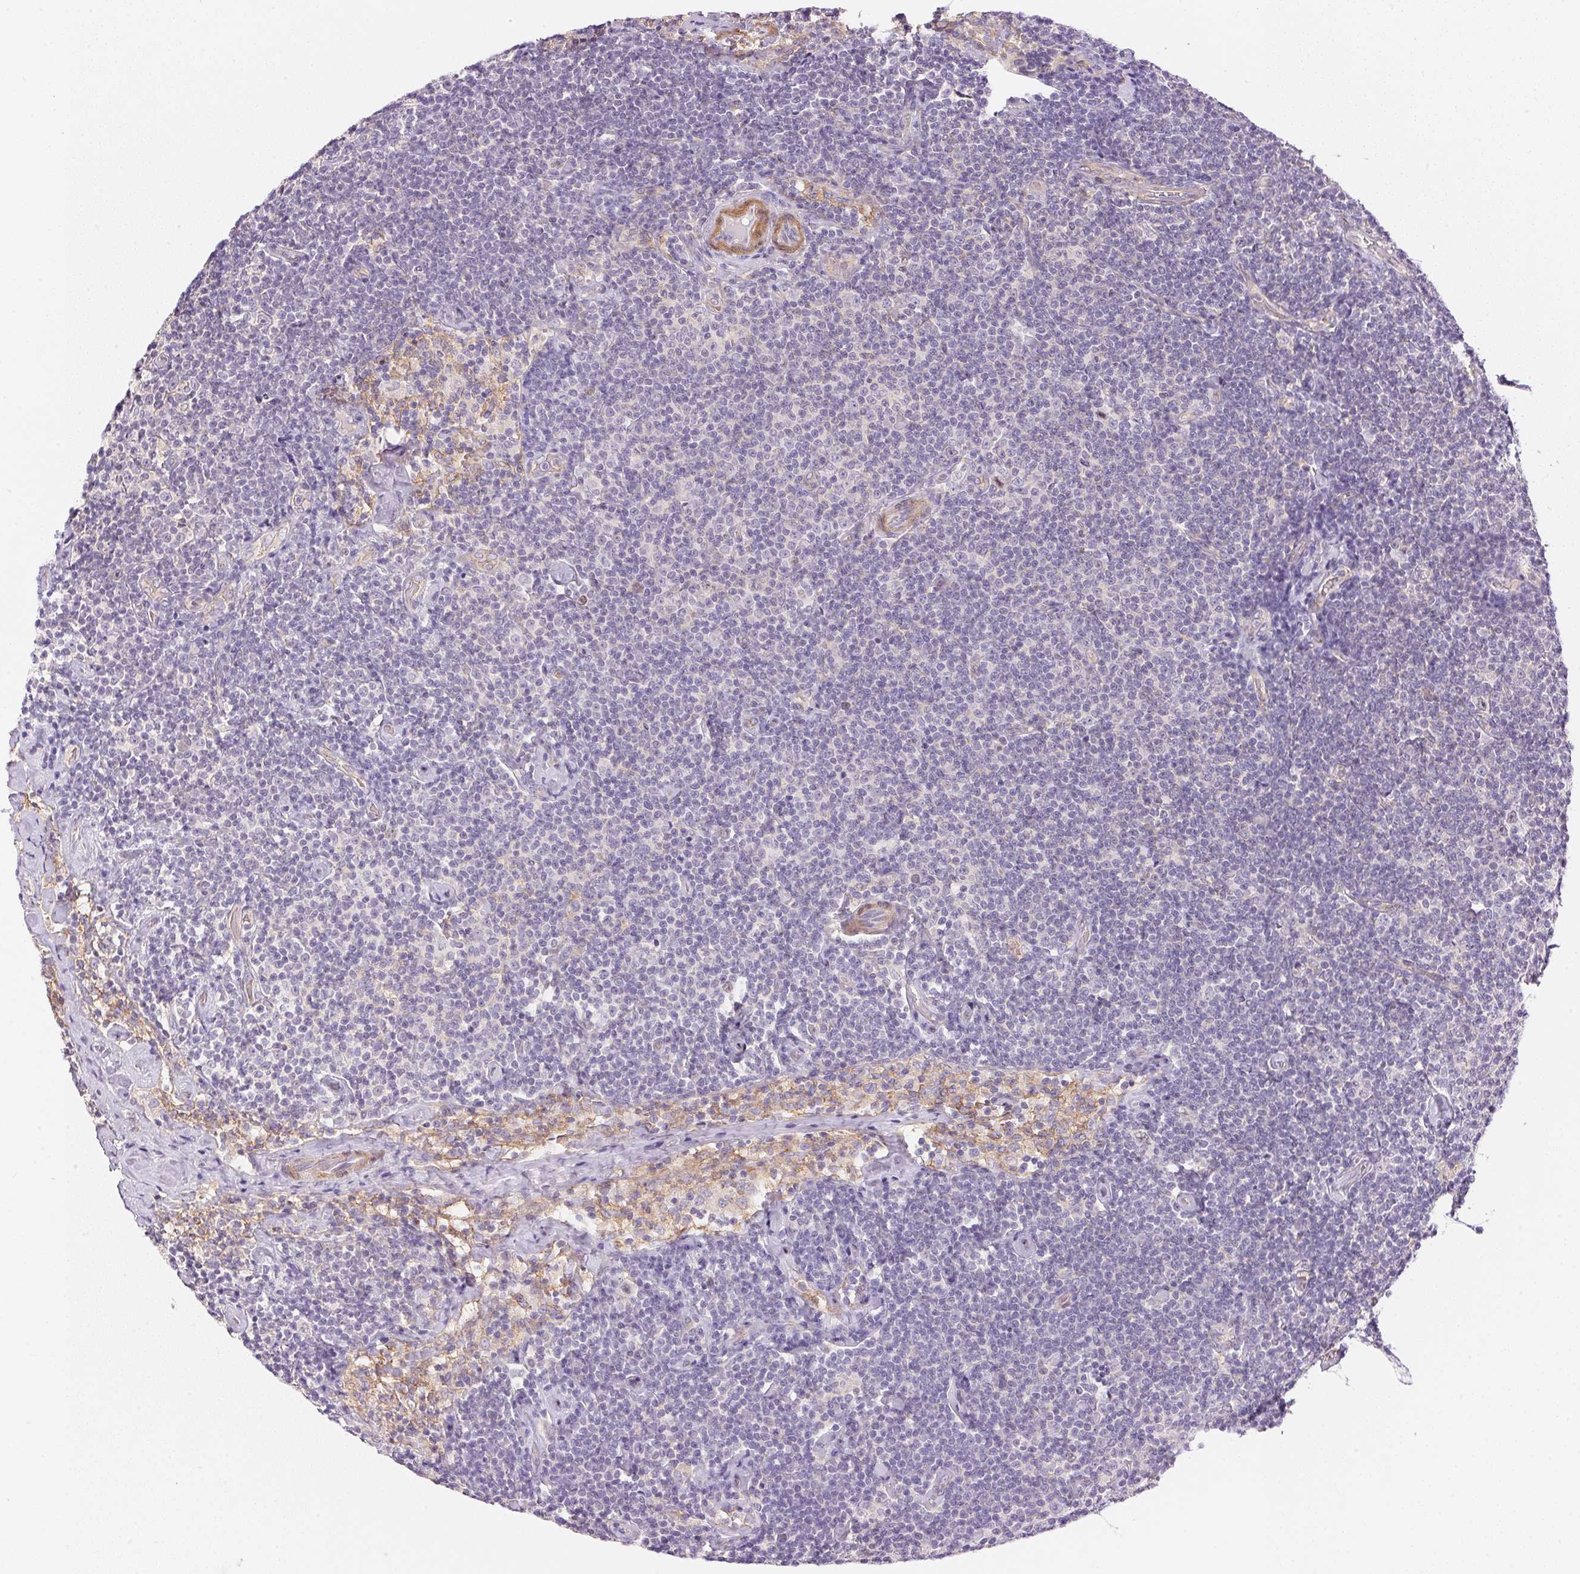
{"staining": {"intensity": "negative", "quantity": "none", "location": "none"}, "tissue": "lymphoma", "cell_type": "Tumor cells", "image_type": "cancer", "snomed": [{"axis": "morphology", "description": "Malignant lymphoma, non-Hodgkin's type, Low grade"}, {"axis": "topography", "description": "Lymph node"}], "caption": "Tumor cells are negative for protein expression in human lymphoma.", "gene": "SMTN", "patient": {"sex": "male", "age": 81}}